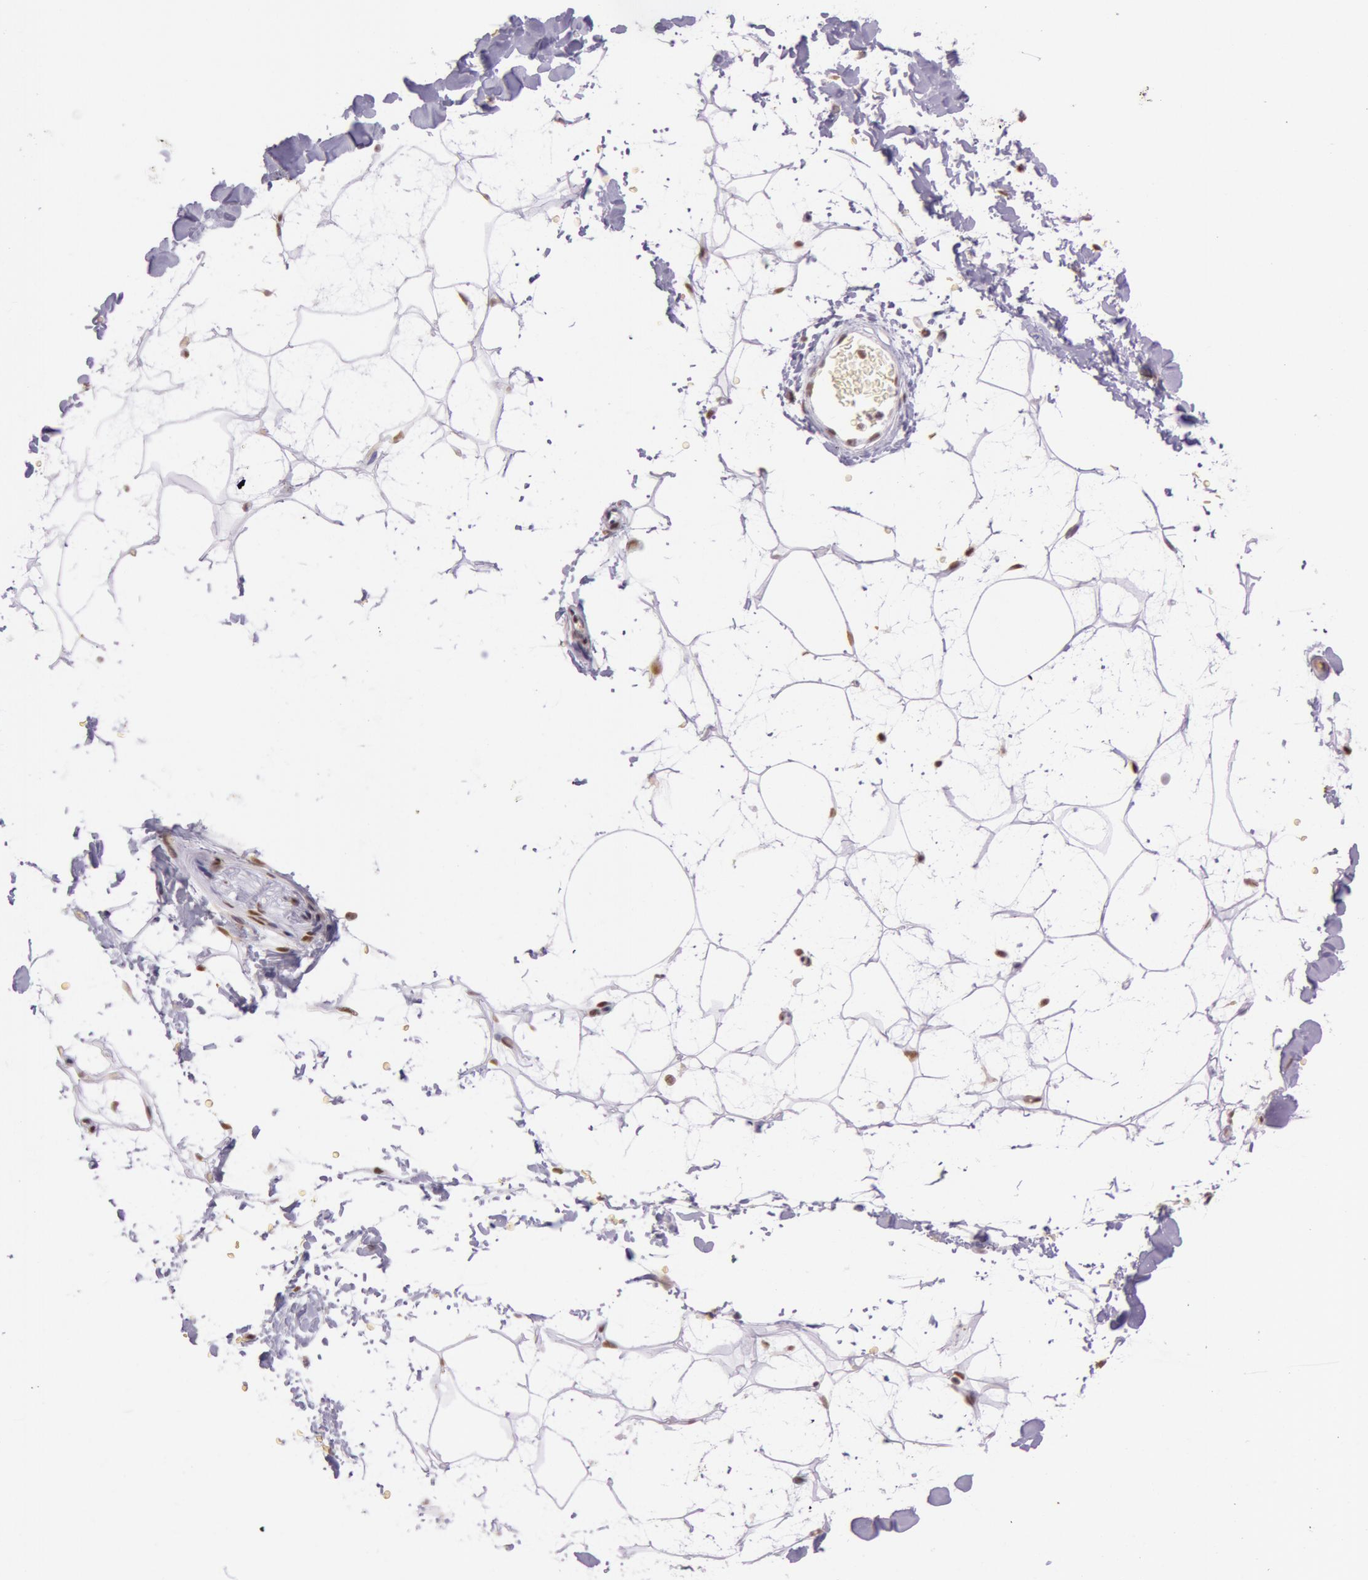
{"staining": {"intensity": "moderate", "quantity": ">75%", "location": "nuclear"}, "tissue": "adipose tissue", "cell_type": "Adipocytes", "image_type": "normal", "snomed": [{"axis": "morphology", "description": "Normal tissue, NOS"}, {"axis": "topography", "description": "Soft tissue"}], "caption": "A photomicrograph of human adipose tissue stained for a protein shows moderate nuclear brown staining in adipocytes. (brown staining indicates protein expression, while blue staining denotes nuclei).", "gene": "NBN", "patient": {"sex": "male", "age": 72}}